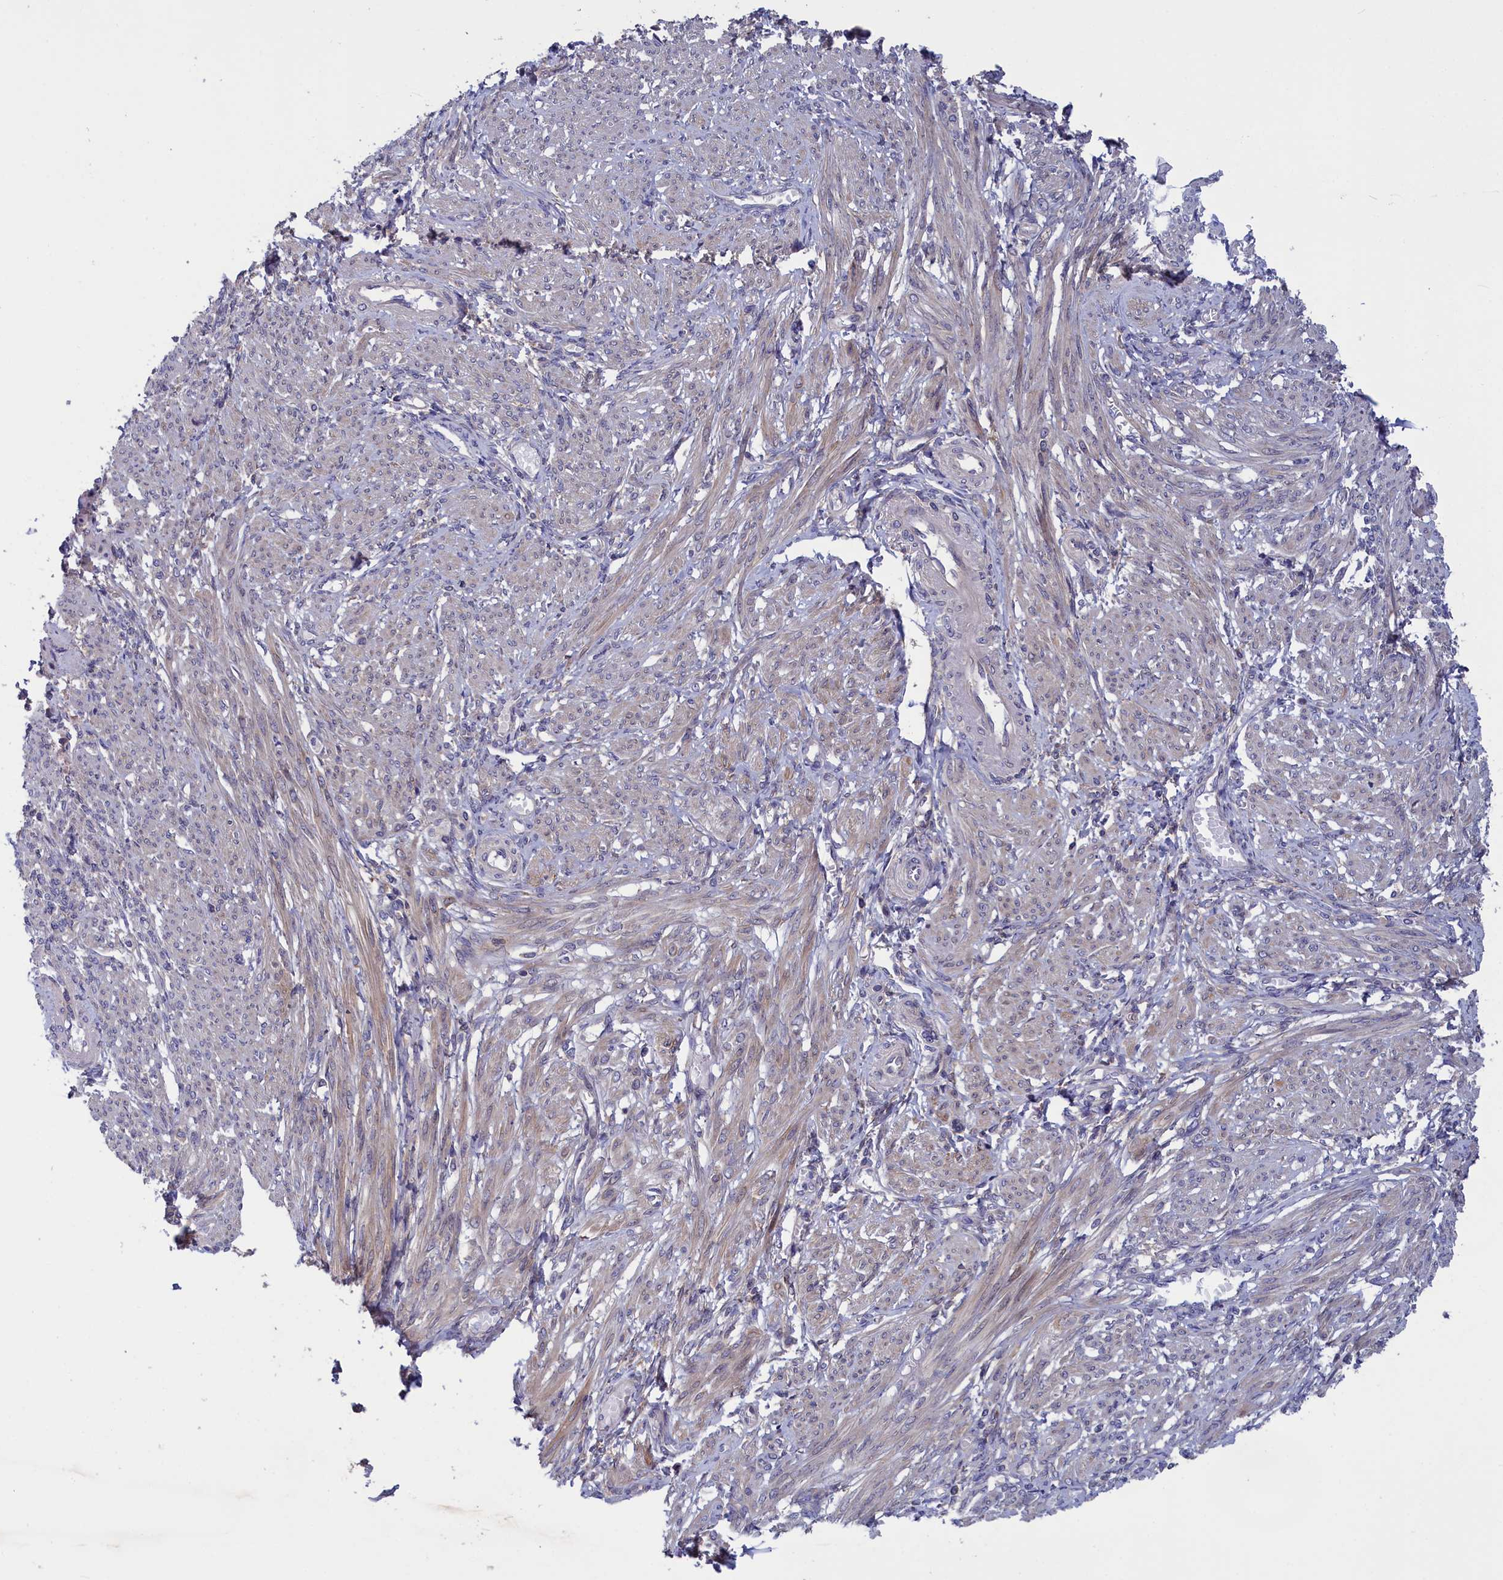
{"staining": {"intensity": "moderate", "quantity": "<25%", "location": "cytoplasmic/membranous"}, "tissue": "smooth muscle", "cell_type": "Smooth muscle cells", "image_type": "normal", "snomed": [{"axis": "morphology", "description": "Normal tissue, NOS"}, {"axis": "morphology", "description": "Adenocarcinoma, NOS"}, {"axis": "topography", "description": "Colon"}, {"axis": "topography", "description": "Peripheral nerve tissue"}], "caption": "Smooth muscle cells show low levels of moderate cytoplasmic/membranous positivity in about <25% of cells in benign smooth muscle. The staining is performed using DAB brown chromogen to label protein expression. The nuclei are counter-stained blue using hematoxylin.", "gene": "CRACD", "patient": {"sex": "male", "age": 14}}